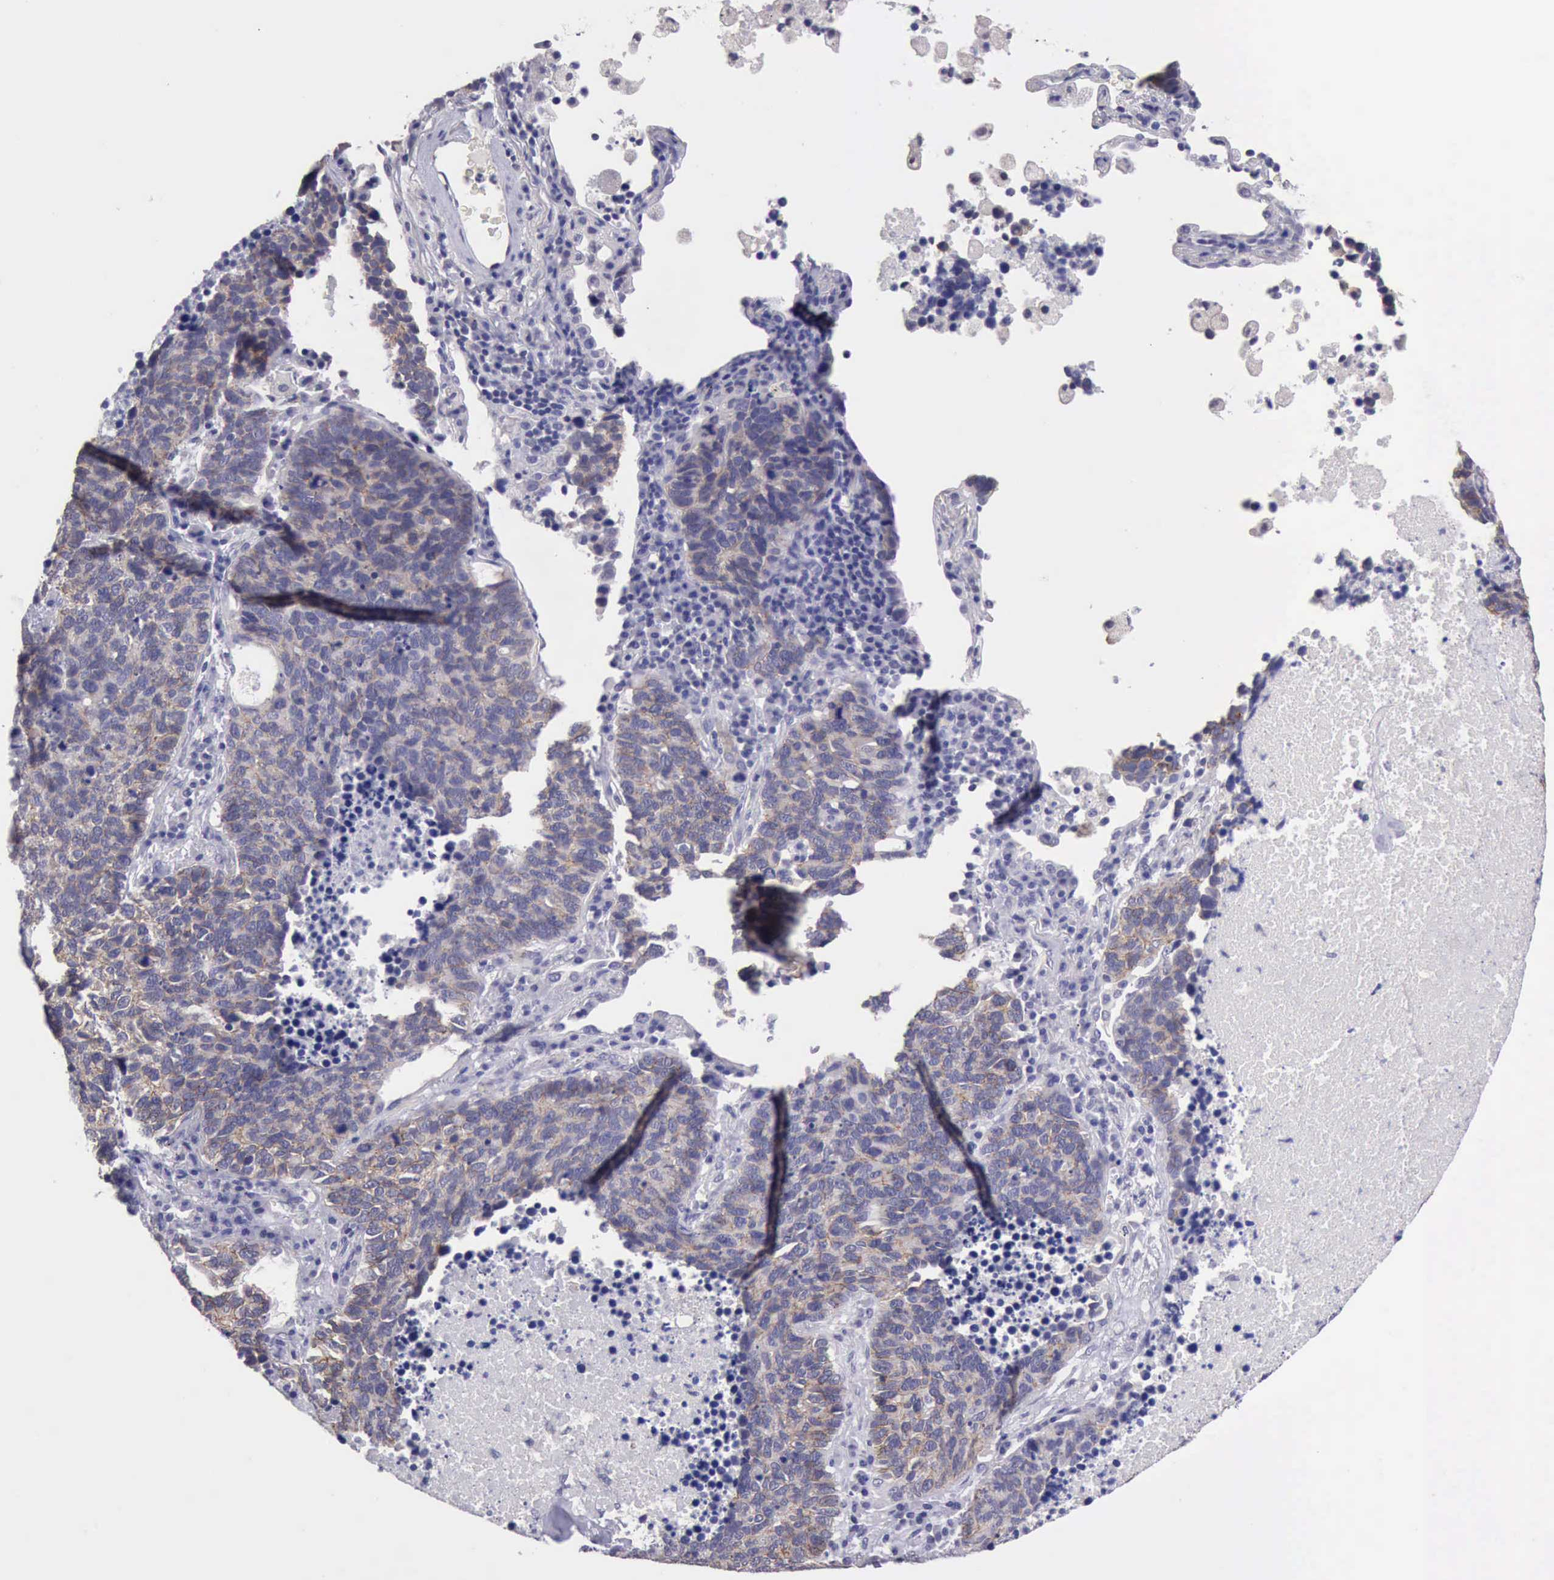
{"staining": {"intensity": "weak", "quantity": "25%-75%", "location": "cytoplasmic/membranous"}, "tissue": "lung cancer", "cell_type": "Tumor cells", "image_type": "cancer", "snomed": [{"axis": "morphology", "description": "Neoplasm, malignant, NOS"}, {"axis": "topography", "description": "Lung"}], "caption": "This histopathology image exhibits immunohistochemistry staining of lung cancer, with low weak cytoplasmic/membranous staining in about 25%-75% of tumor cells.", "gene": "KCND1", "patient": {"sex": "female", "age": 75}}